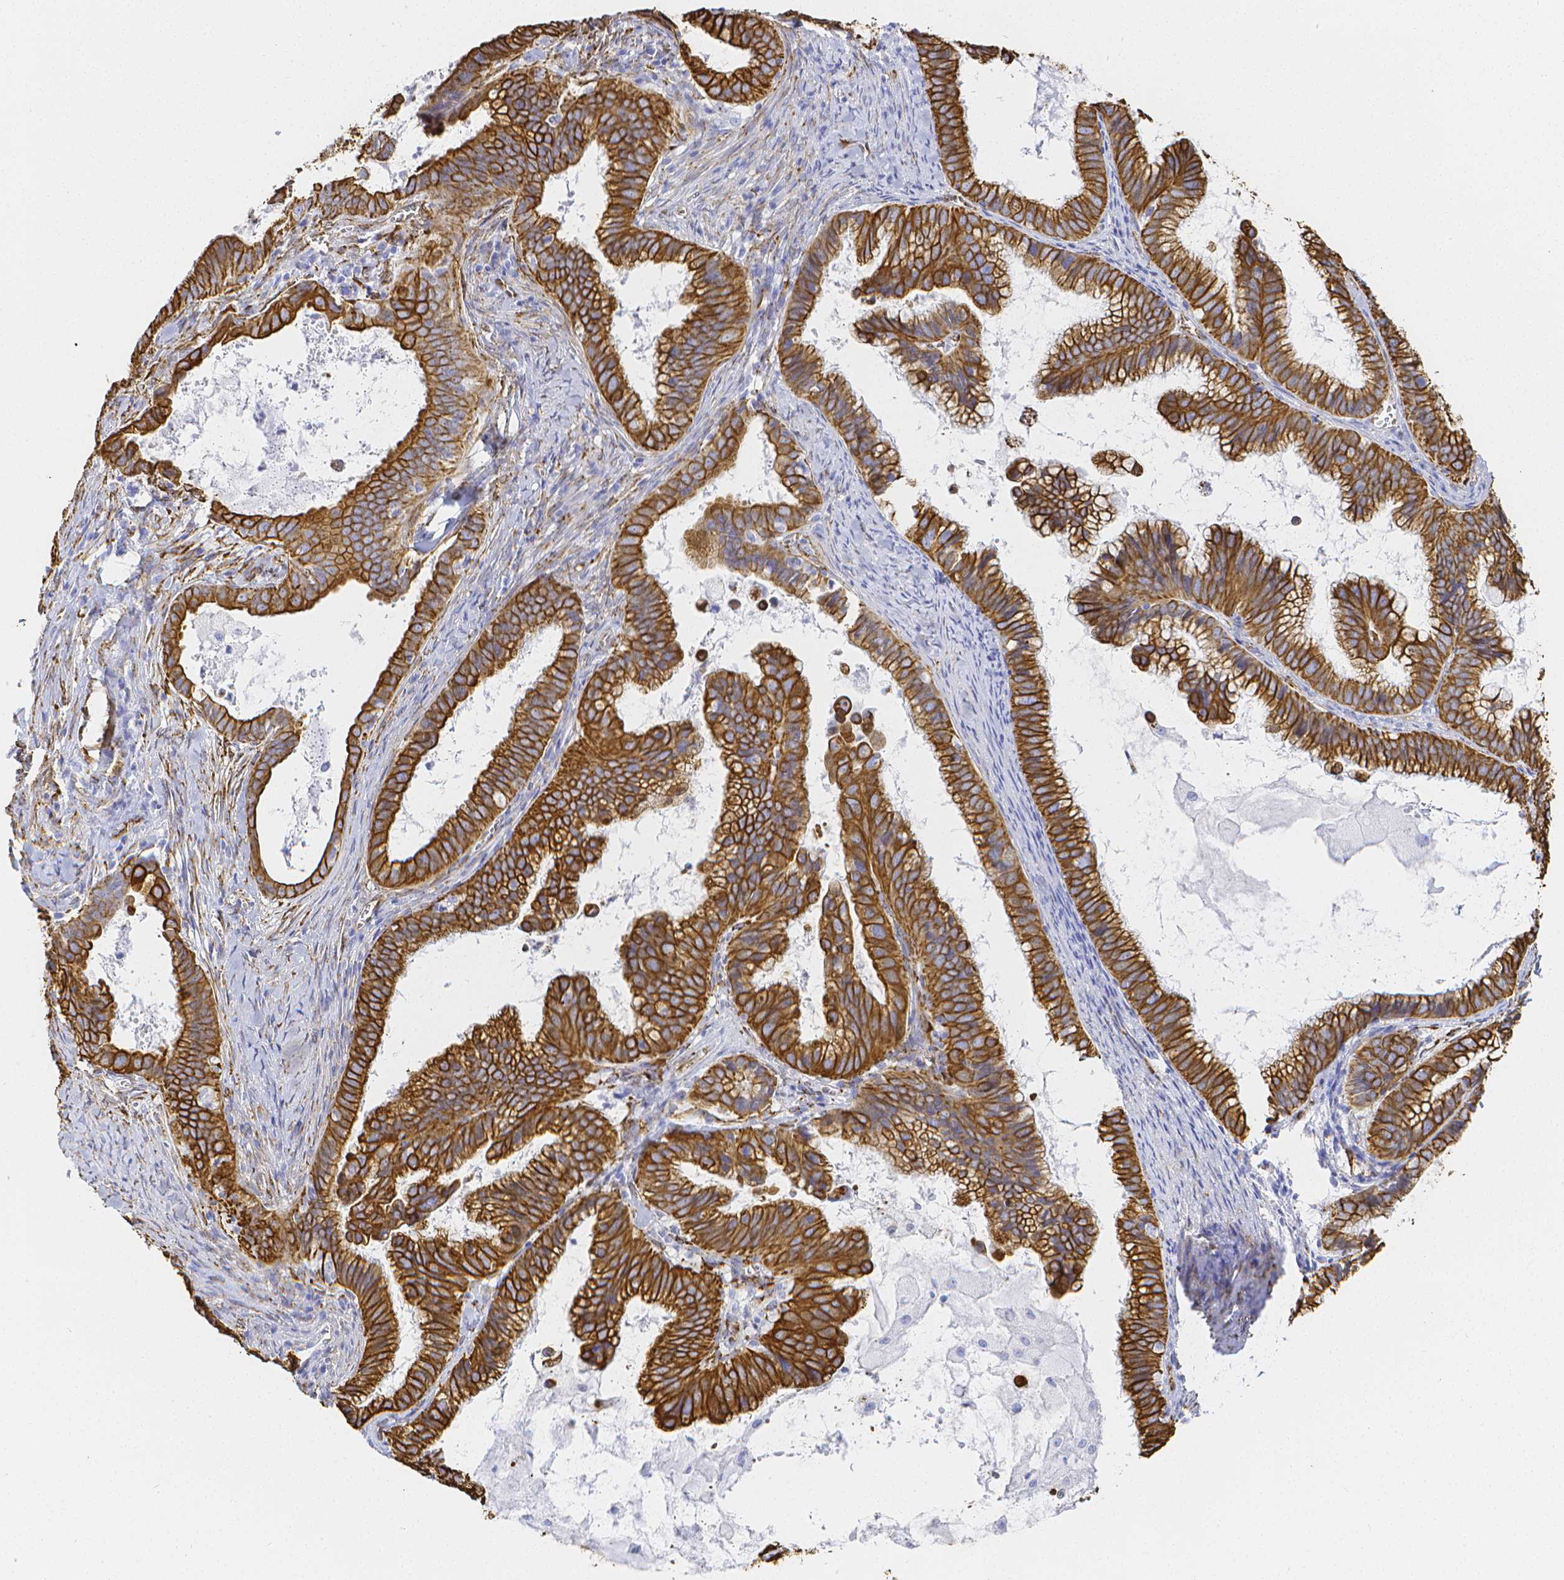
{"staining": {"intensity": "strong", "quantity": ">75%", "location": "cytoplasmic/membranous"}, "tissue": "cervical cancer", "cell_type": "Tumor cells", "image_type": "cancer", "snomed": [{"axis": "morphology", "description": "Adenocarcinoma, NOS"}, {"axis": "topography", "description": "Cervix"}], "caption": "This photomicrograph demonstrates immunohistochemistry (IHC) staining of adenocarcinoma (cervical), with high strong cytoplasmic/membranous staining in about >75% of tumor cells.", "gene": "SMURF1", "patient": {"sex": "female", "age": 61}}